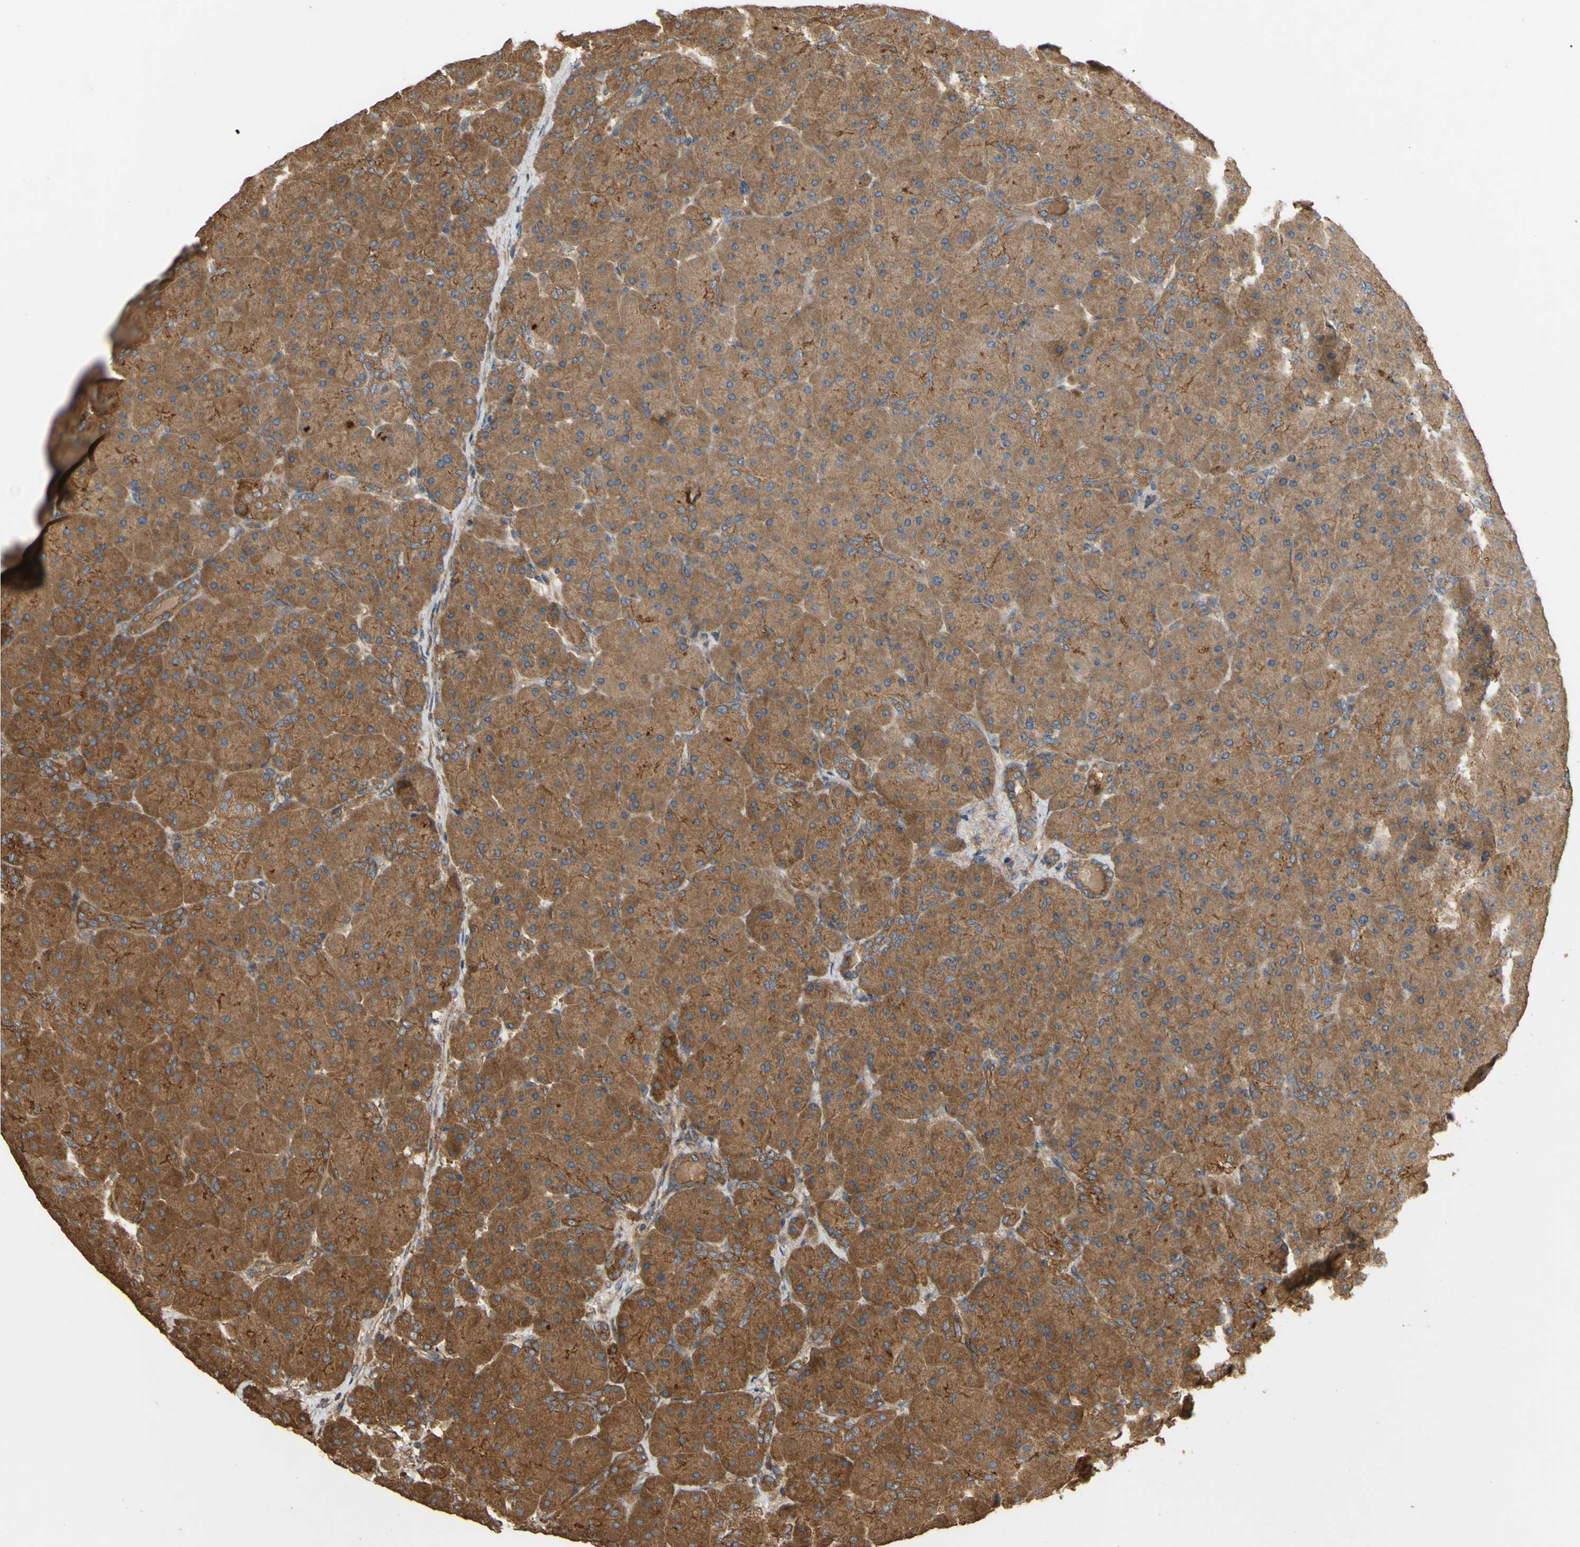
{"staining": {"intensity": "strong", "quantity": ">75%", "location": "cytoplasmic/membranous"}, "tissue": "pancreas", "cell_type": "Exocrine glandular cells", "image_type": "normal", "snomed": [{"axis": "morphology", "description": "Normal tissue, NOS"}, {"axis": "topography", "description": "Pancreas"}], "caption": "DAB (3,3'-diaminobenzidine) immunohistochemical staining of unremarkable human pancreas exhibits strong cytoplasmic/membranous protein positivity in approximately >75% of exocrine glandular cells.", "gene": "CTTN", "patient": {"sex": "male", "age": 66}}